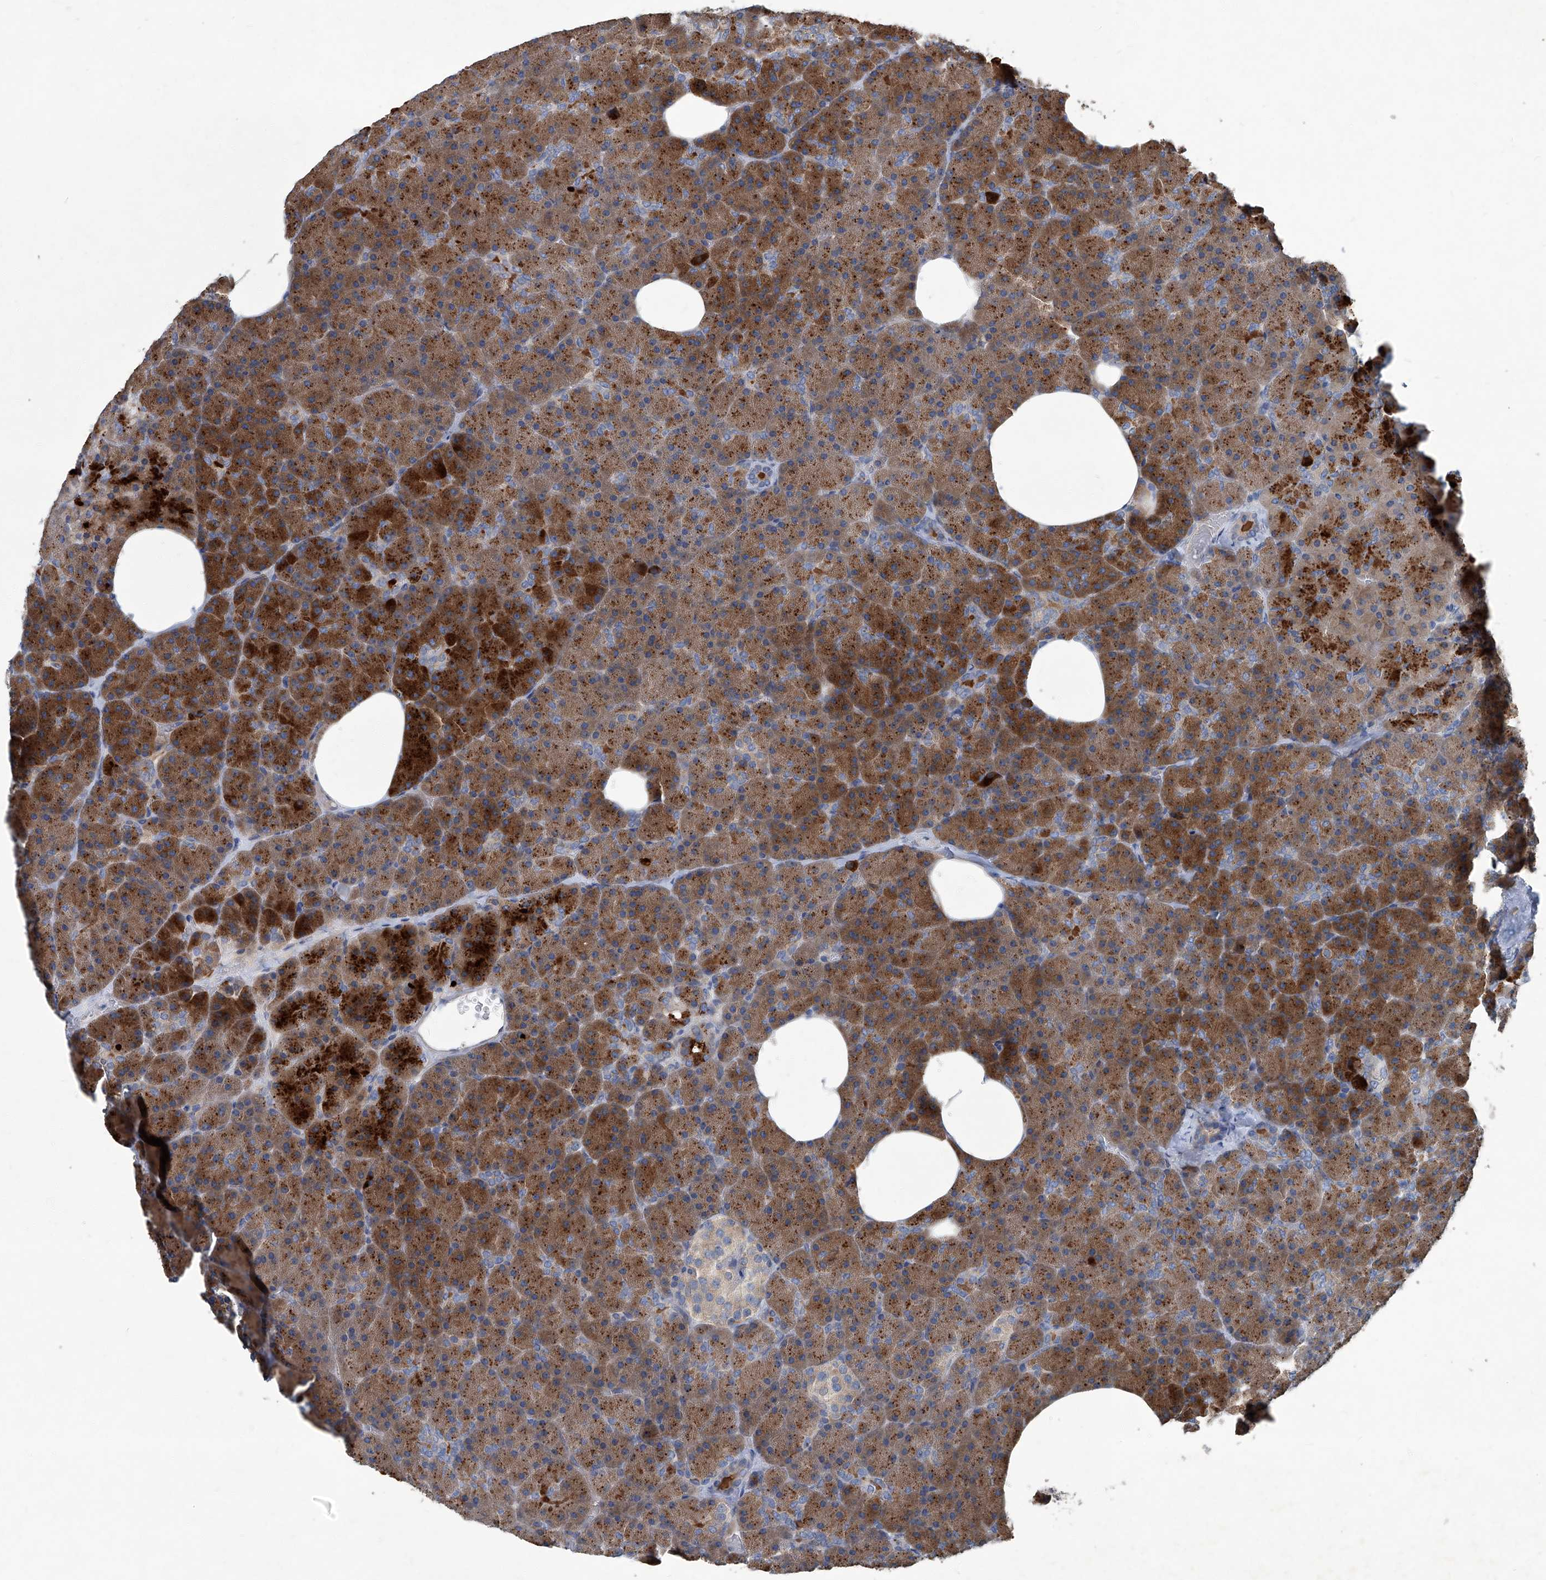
{"staining": {"intensity": "strong", "quantity": ">75%", "location": "cytoplasmic/membranous"}, "tissue": "pancreas", "cell_type": "Exocrine glandular cells", "image_type": "normal", "snomed": [{"axis": "morphology", "description": "Normal tissue, NOS"}, {"axis": "morphology", "description": "Carcinoid, malignant, NOS"}, {"axis": "topography", "description": "Pancreas"}], "caption": "A high amount of strong cytoplasmic/membranous staining is seen in approximately >75% of exocrine glandular cells in unremarkable pancreas. The staining was performed using DAB (3,3'-diaminobenzidine) to visualize the protein expression in brown, while the nuclei were stained in blue with hematoxylin (Magnification: 20x).", "gene": "SLC26A11", "patient": {"sex": "female", "age": 35}}